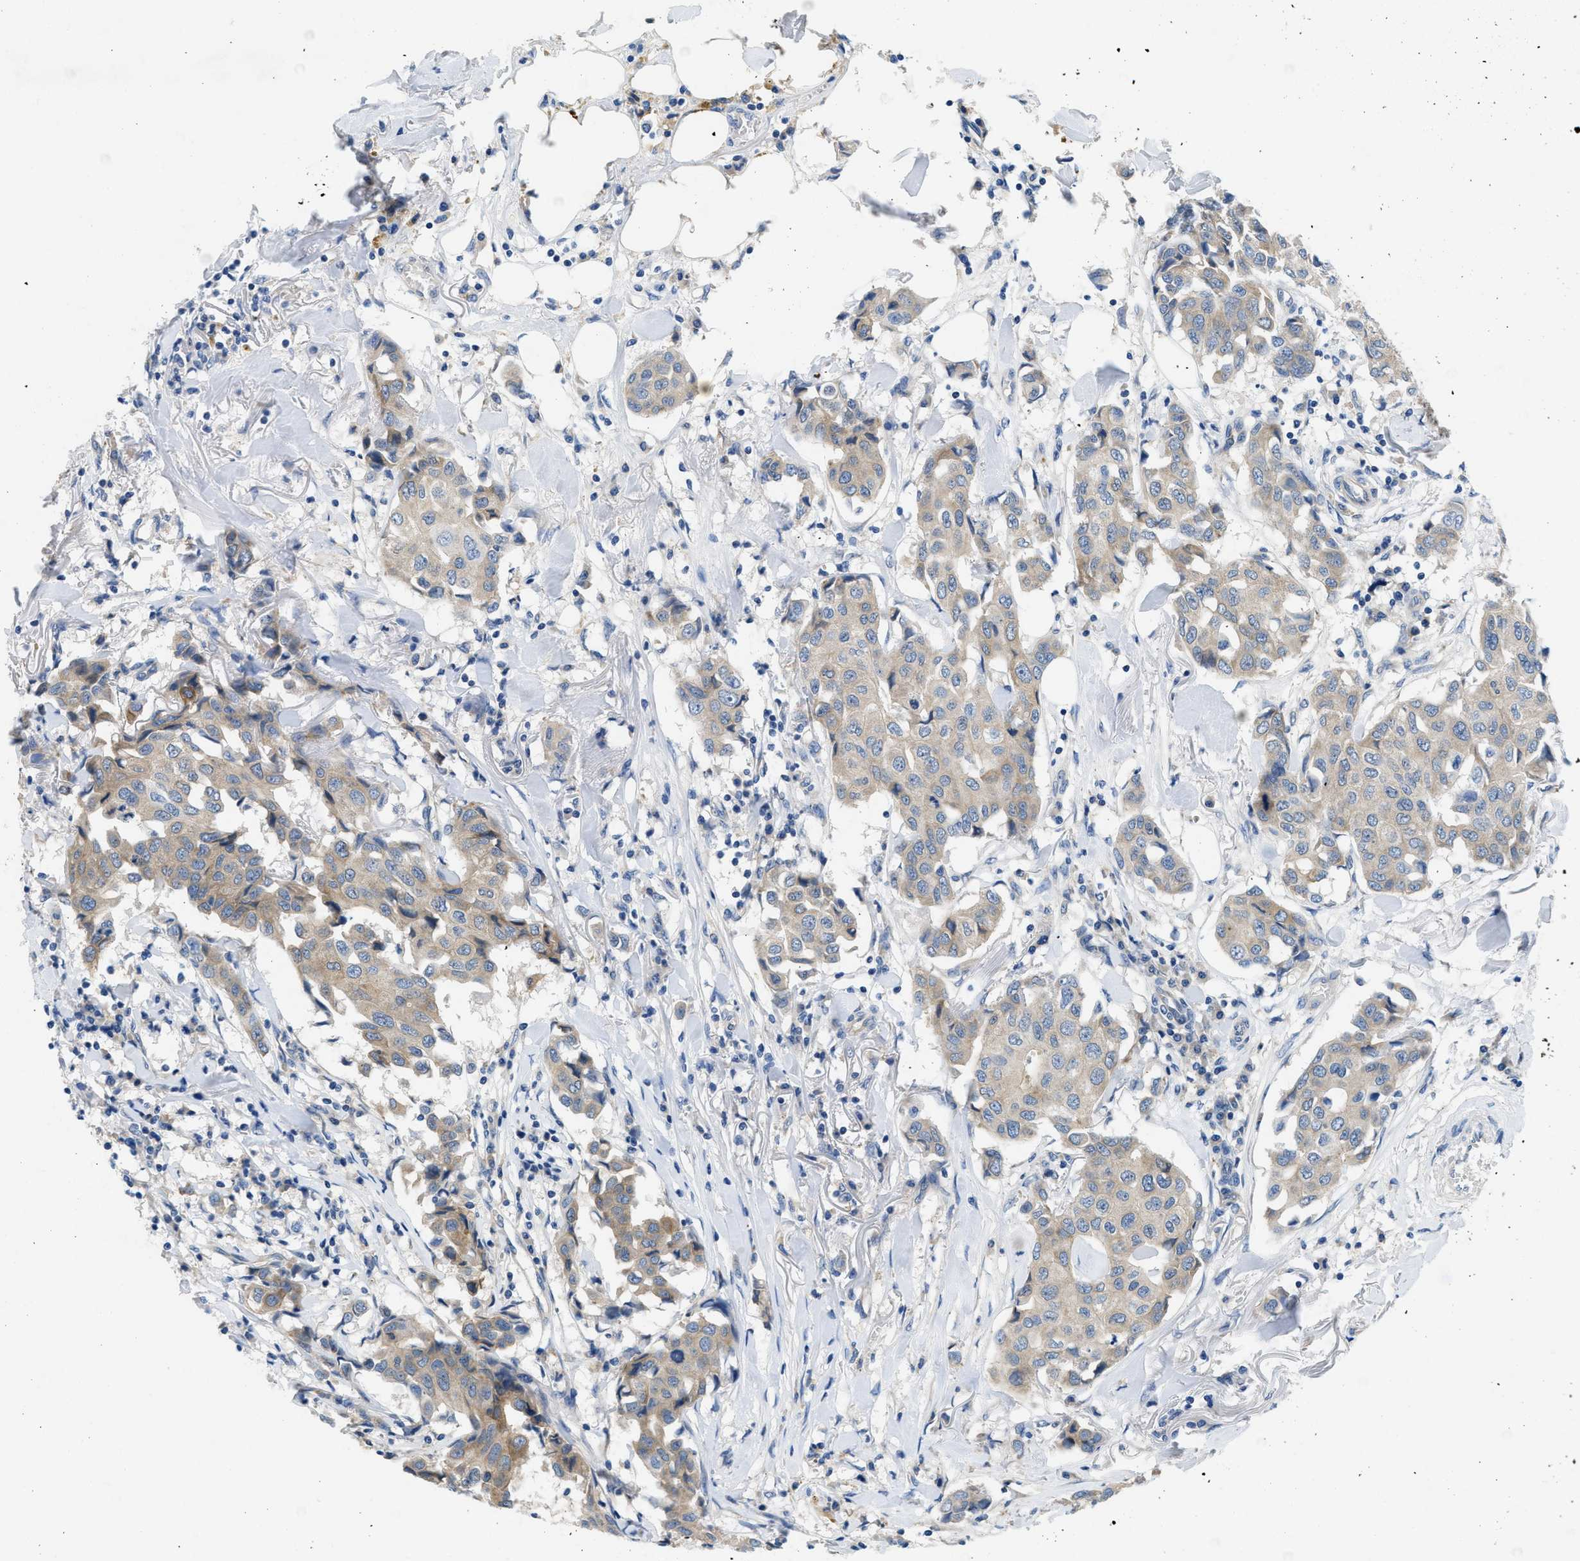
{"staining": {"intensity": "weak", "quantity": "25%-75%", "location": "cytoplasmic/membranous"}, "tissue": "breast cancer", "cell_type": "Tumor cells", "image_type": "cancer", "snomed": [{"axis": "morphology", "description": "Duct carcinoma"}, {"axis": "topography", "description": "Breast"}], "caption": "The image exhibits staining of breast intraductal carcinoma, revealing weak cytoplasmic/membranous protein expression (brown color) within tumor cells.", "gene": "PGR", "patient": {"sex": "female", "age": 80}}